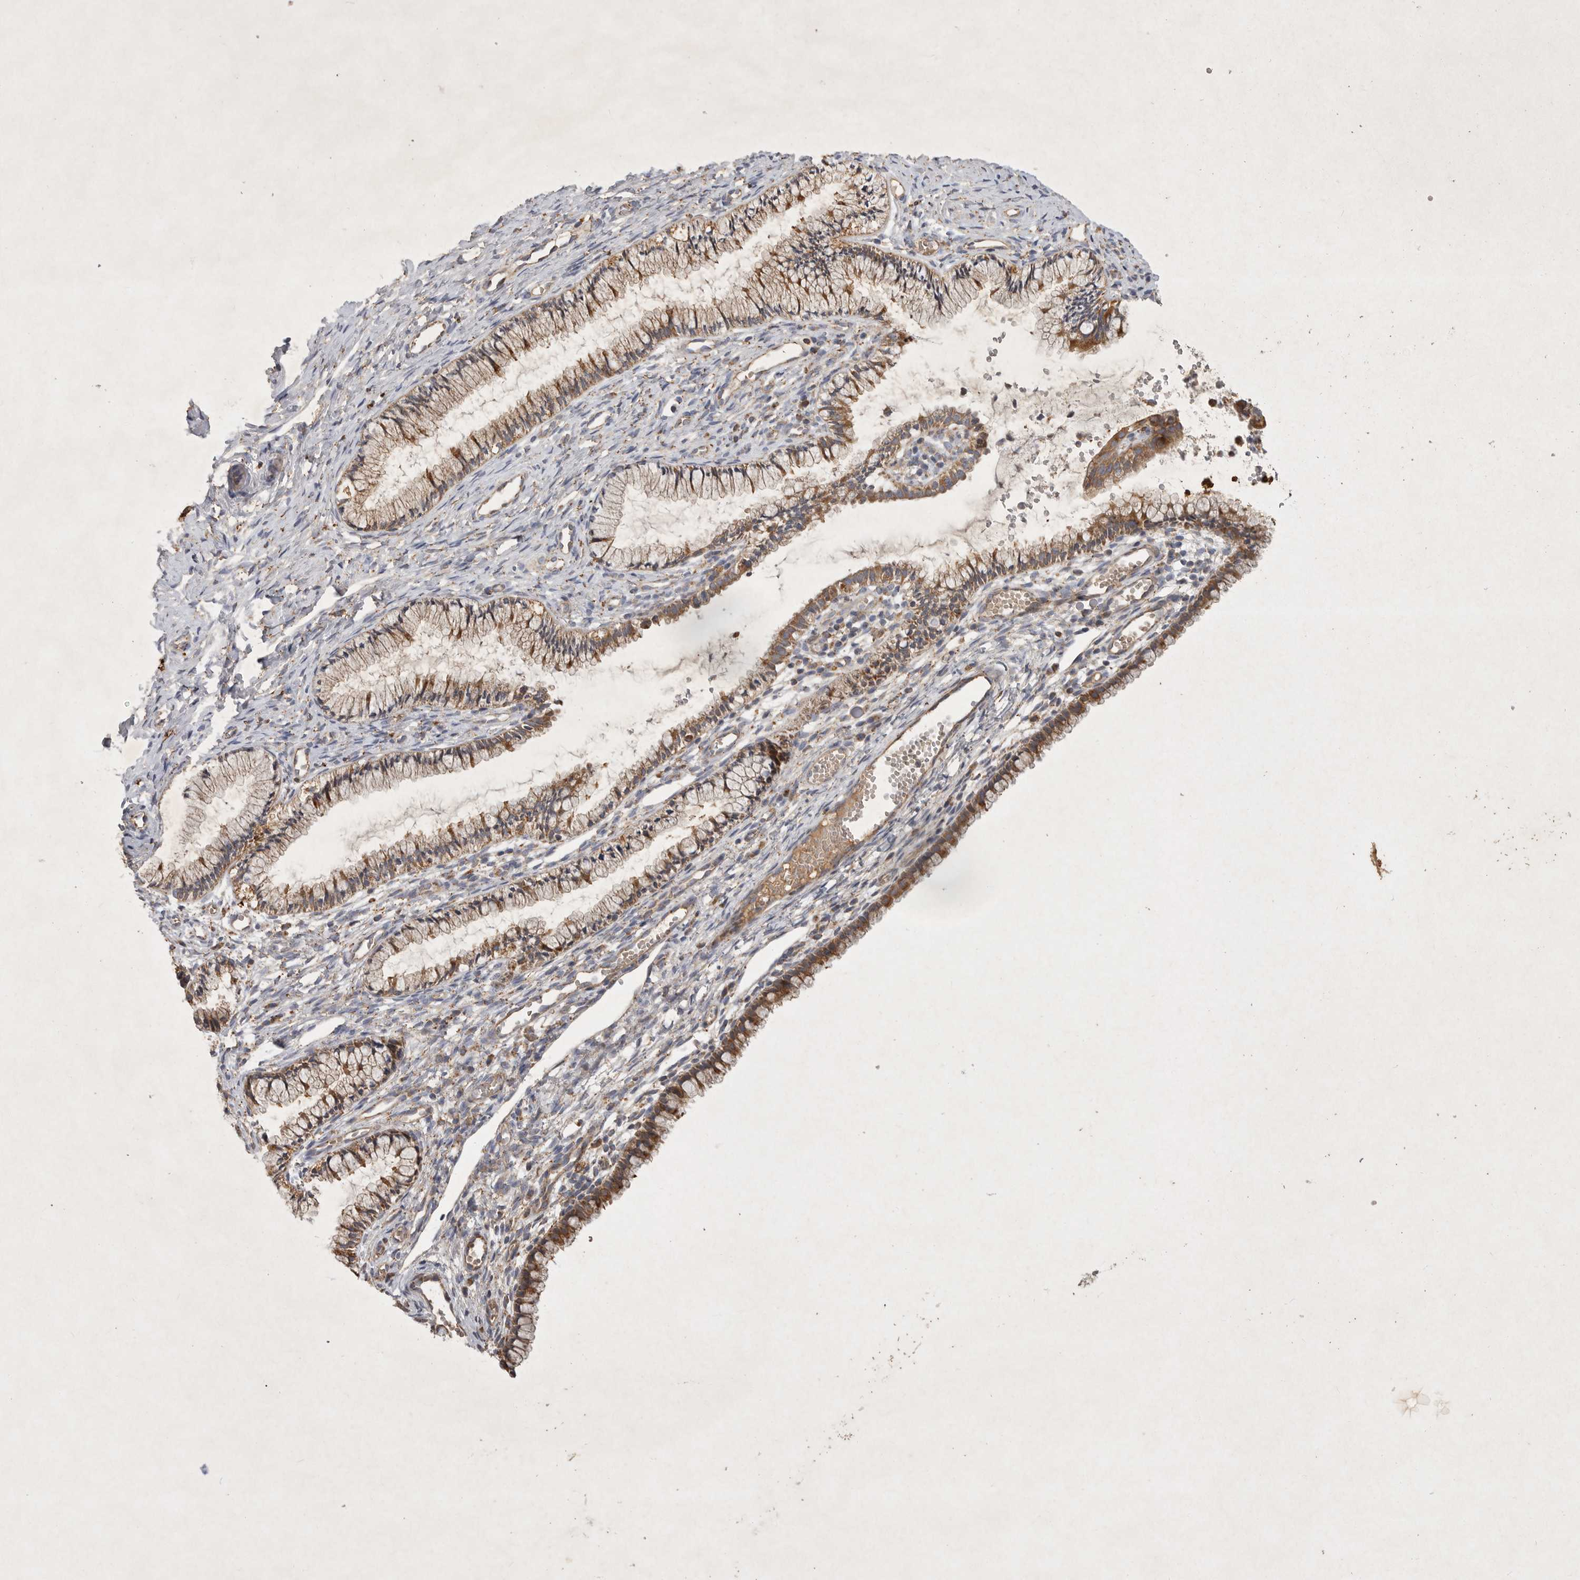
{"staining": {"intensity": "moderate", "quantity": ">75%", "location": "cytoplasmic/membranous"}, "tissue": "cervix", "cell_type": "Glandular cells", "image_type": "normal", "snomed": [{"axis": "morphology", "description": "Normal tissue, NOS"}, {"axis": "topography", "description": "Cervix"}], "caption": "A brown stain shows moderate cytoplasmic/membranous staining of a protein in glandular cells of benign cervix. Nuclei are stained in blue.", "gene": "MRPL41", "patient": {"sex": "female", "age": 27}}